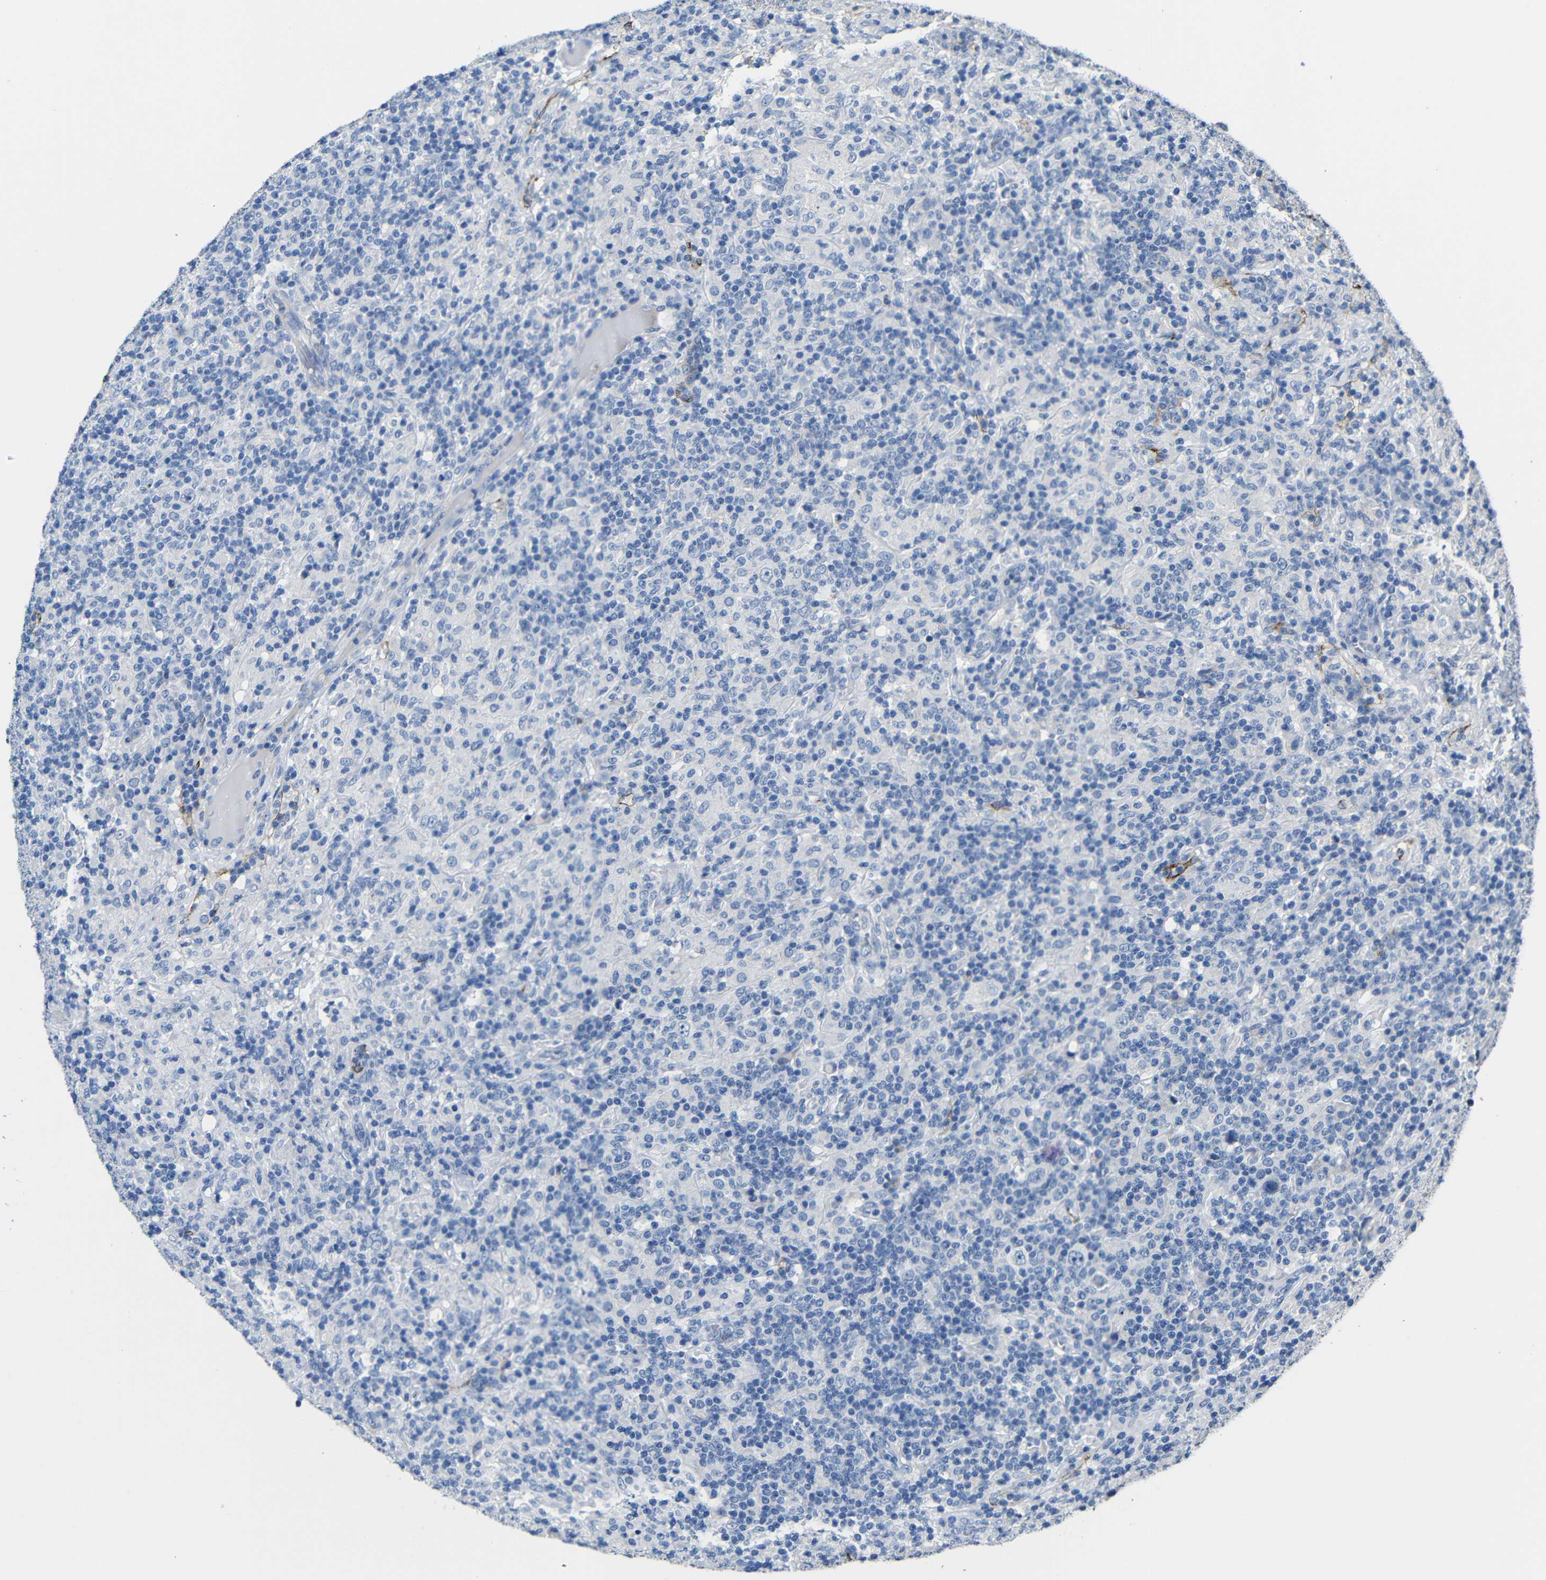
{"staining": {"intensity": "negative", "quantity": "none", "location": "none"}, "tissue": "lymphoma", "cell_type": "Tumor cells", "image_type": "cancer", "snomed": [{"axis": "morphology", "description": "Hodgkin's disease, NOS"}, {"axis": "topography", "description": "Lymph node"}], "caption": "IHC image of neoplastic tissue: Hodgkin's disease stained with DAB reveals no significant protein staining in tumor cells. The staining was performed using DAB (3,3'-diaminobenzidine) to visualize the protein expression in brown, while the nuclei were stained in blue with hematoxylin (Magnification: 20x).", "gene": "ACKR2", "patient": {"sex": "male", "age": 70}}